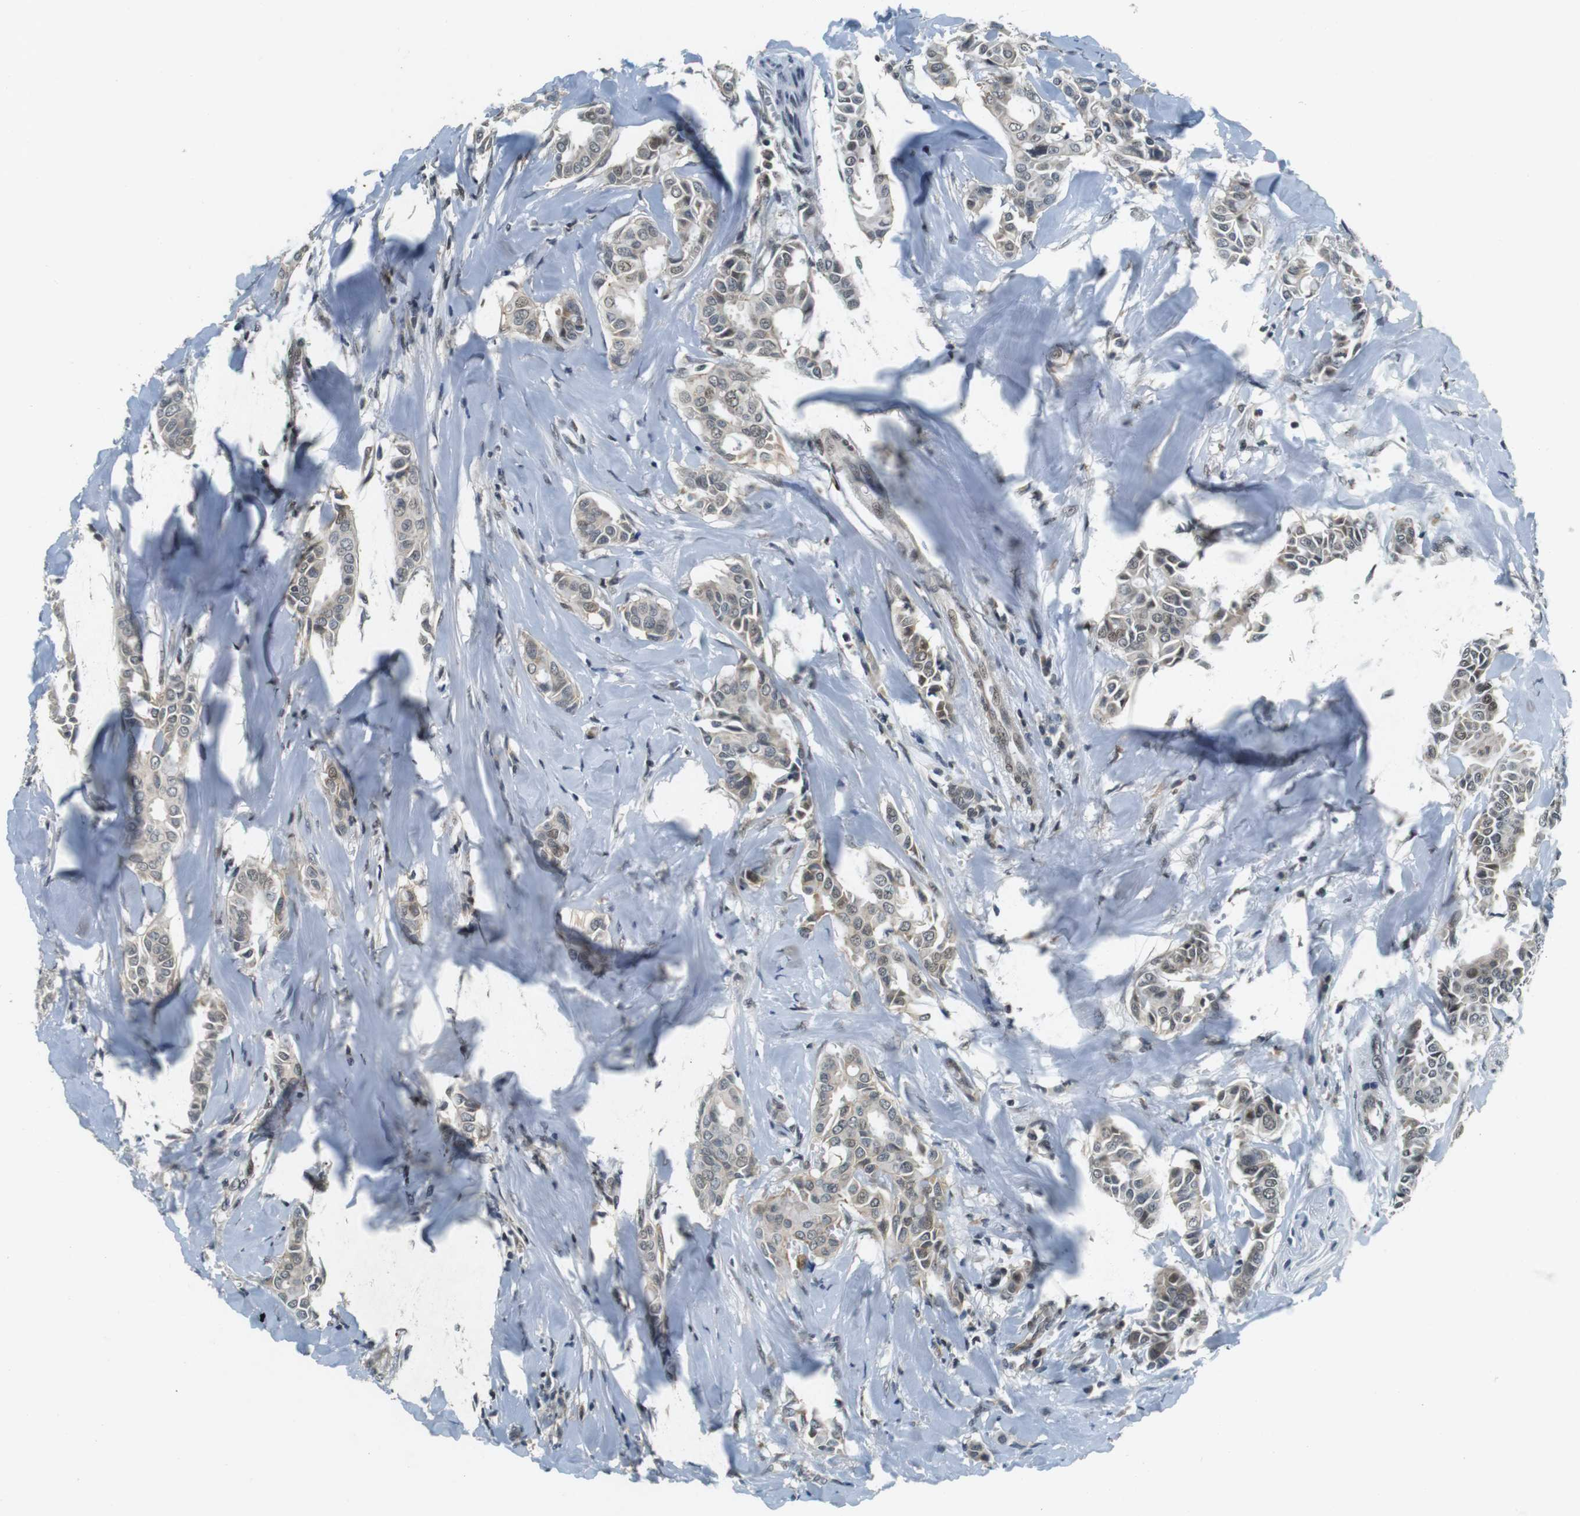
{"staining": {"intensity": "weak", "quantity": "25%-75%", "location": "nuclear"}, "tissue": "head and neck cancer", "cell_type": "Tumor cells", "image_type": "cancer", "snomed": [{"axis": "morphology", "description": "Adenocarcinoma, NOS"}, {"axis": "topography", "description": "Salivary gland"}, {"axis": "topography", "description": "Head-Neck"}], "caption": "Human head and neck cancer (adenocarcinoma) stained with a protein marker reveals weak staining in tumor cells.", "gene": "BRD4", "patient": {"sex": "female", "age": 59}}